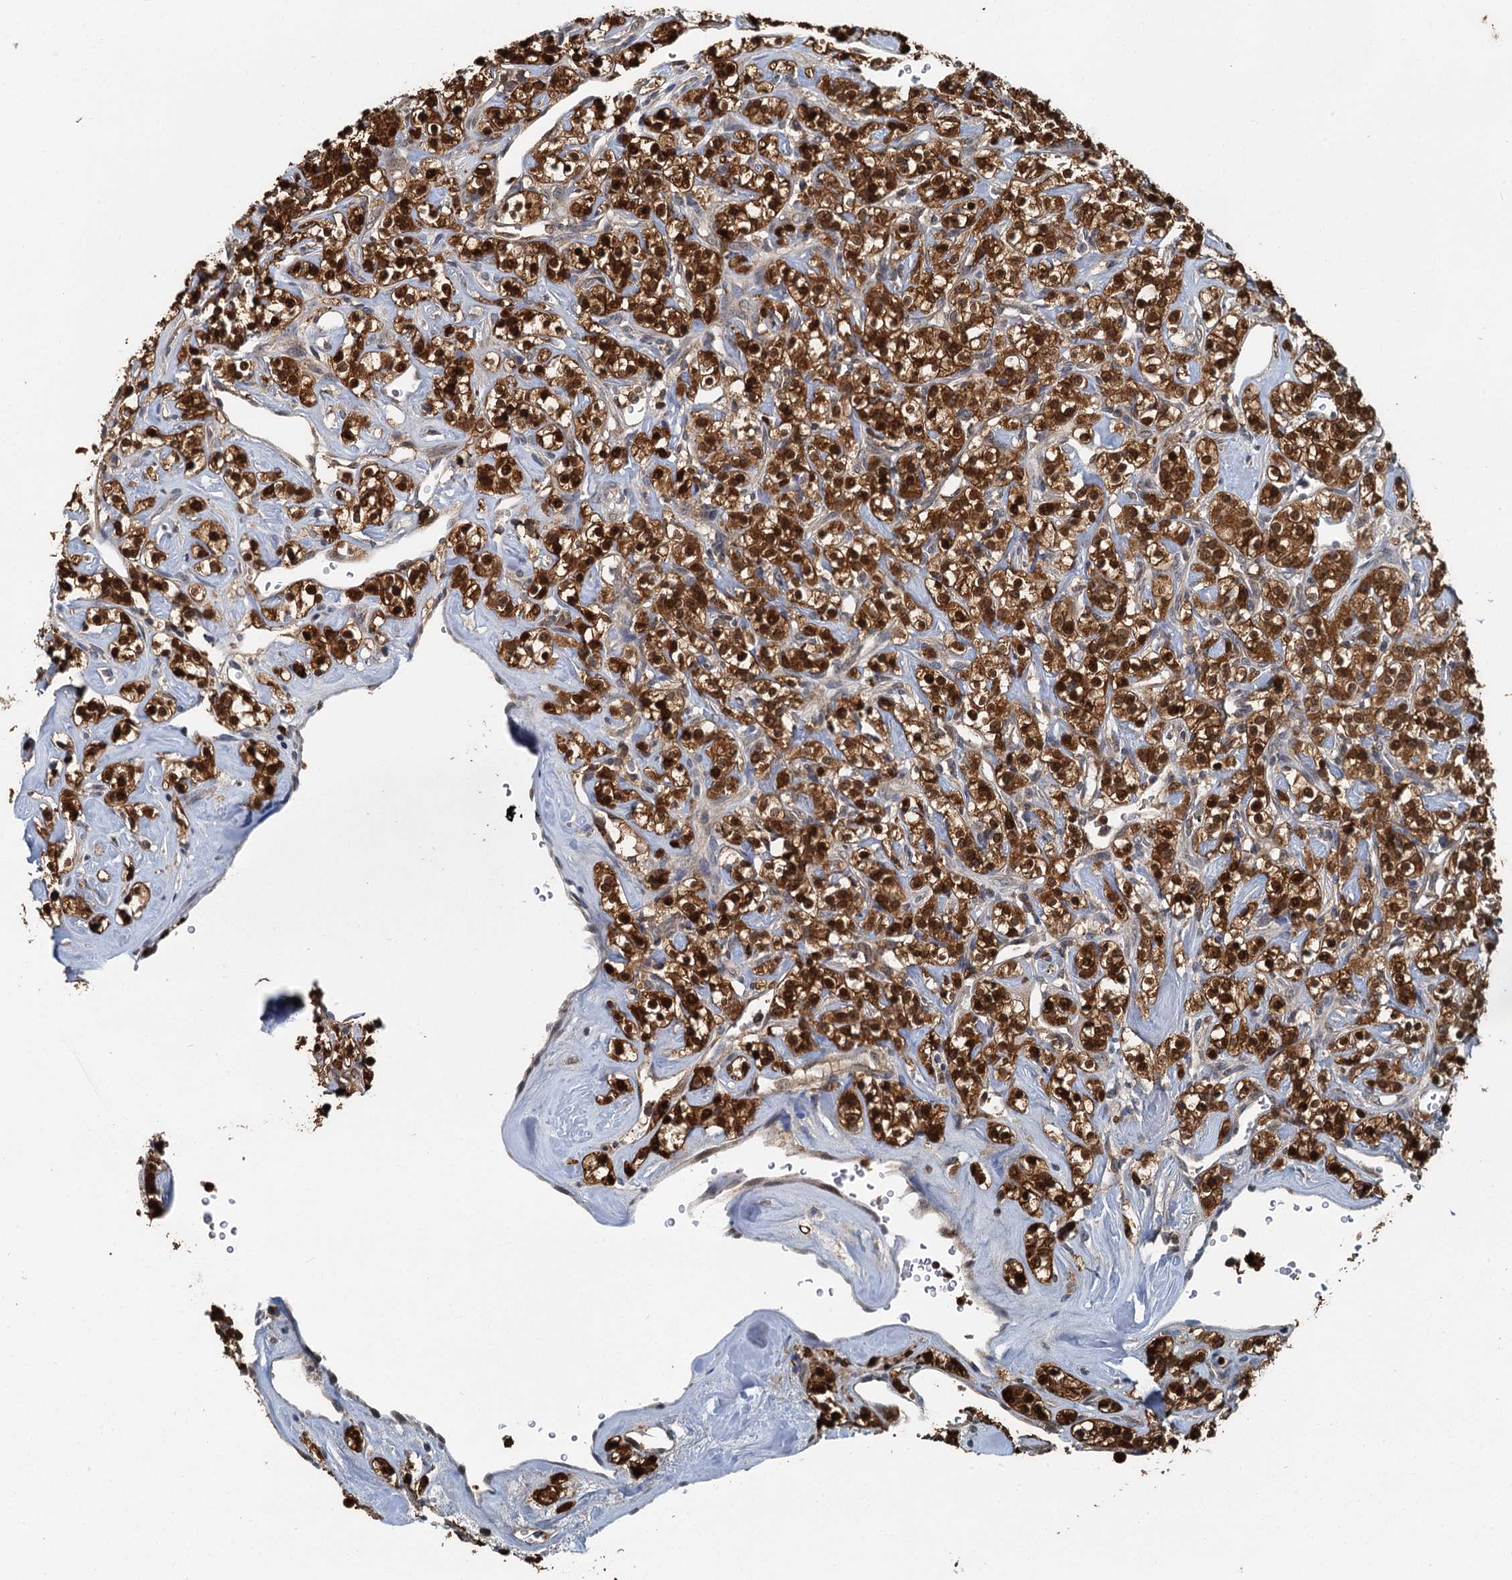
{"staining": {"intensity": "strong", "quantity": ">75%", "location": "cytoplasmic/membranous,nuclear"}, "tissue": "renal cancer", "cell_type": "Tumor cells", "image_type": "cancer", "snomed": [{"axis": "morphology", "description": "Adenocarcinoma, NOS"}, {"axis": "topography", "description": "Kidney"}], "caption": "This image displays renal cancer (adenocarcinoma) stained with IHC to label a protein in brown. The cytoplasmic/membranous and nuclear of tumor cells show strong positivity for the protein. Nuclei are counter-stained blue.", "gene": "GPI", "patient": {"sex": "male", "age": 77}}